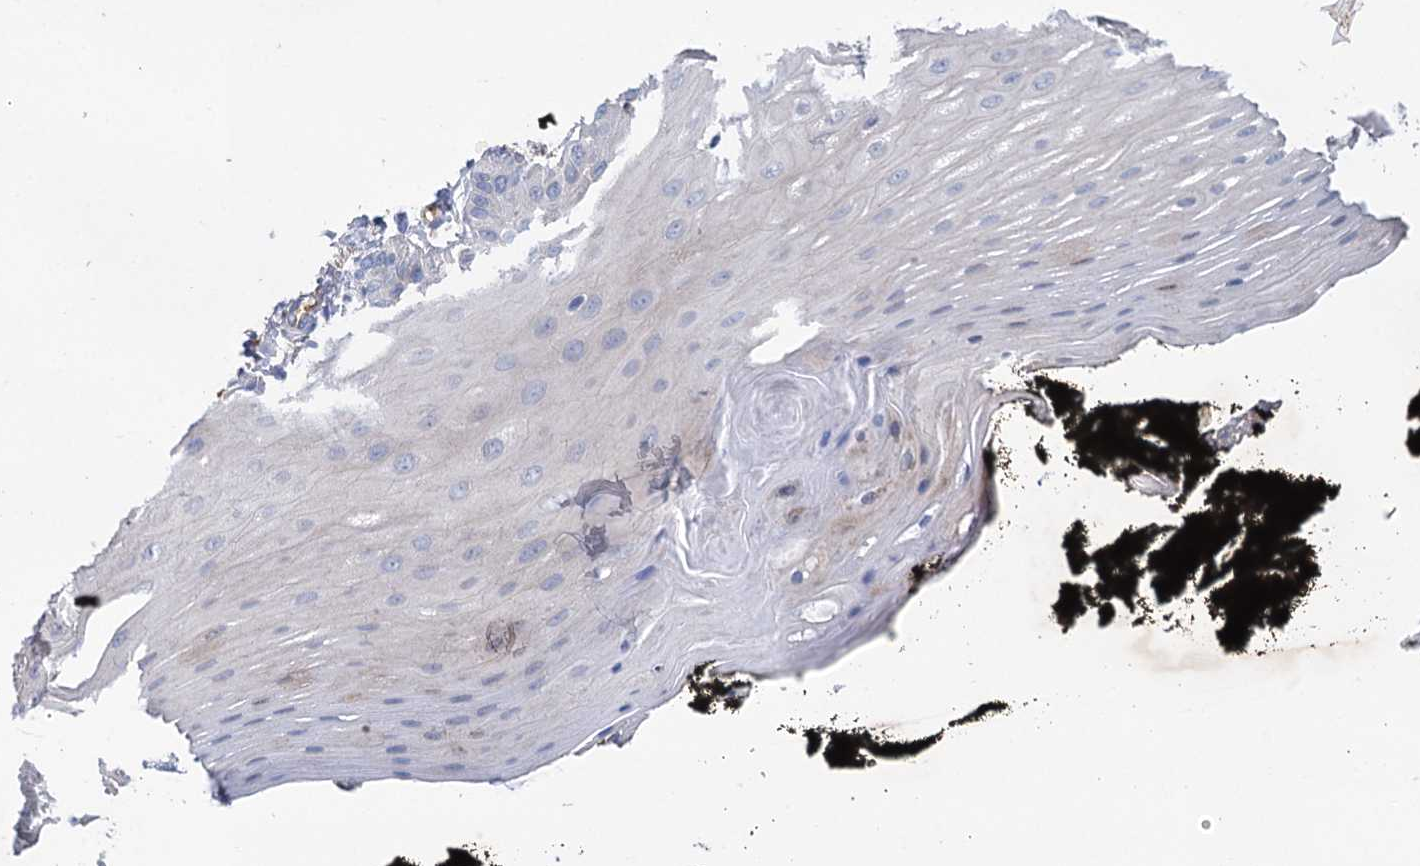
{"staining": {"intensity": "negative", "quantity": "none", "location": "none"}, "tissue": "oral mucosa", "cell_type": "Squamous epithelial cells", "image_type": "normal", "snomed": [{"axis": "morphology", "description": "Normal tissue, NOS"}, {"axis": "topography", "description": "Oral tissue"}], "caption": "Immunohistochemical staining of unremarkable oral mucosa reveals no significant expression in squamous epithelial cells. (DAB (3,3'-diaminobenzidine) immunohistochemistry with hematoxylin counter stain).", "gene": "PPP1R32", "patient": {"sex": "male", "age": 74}}